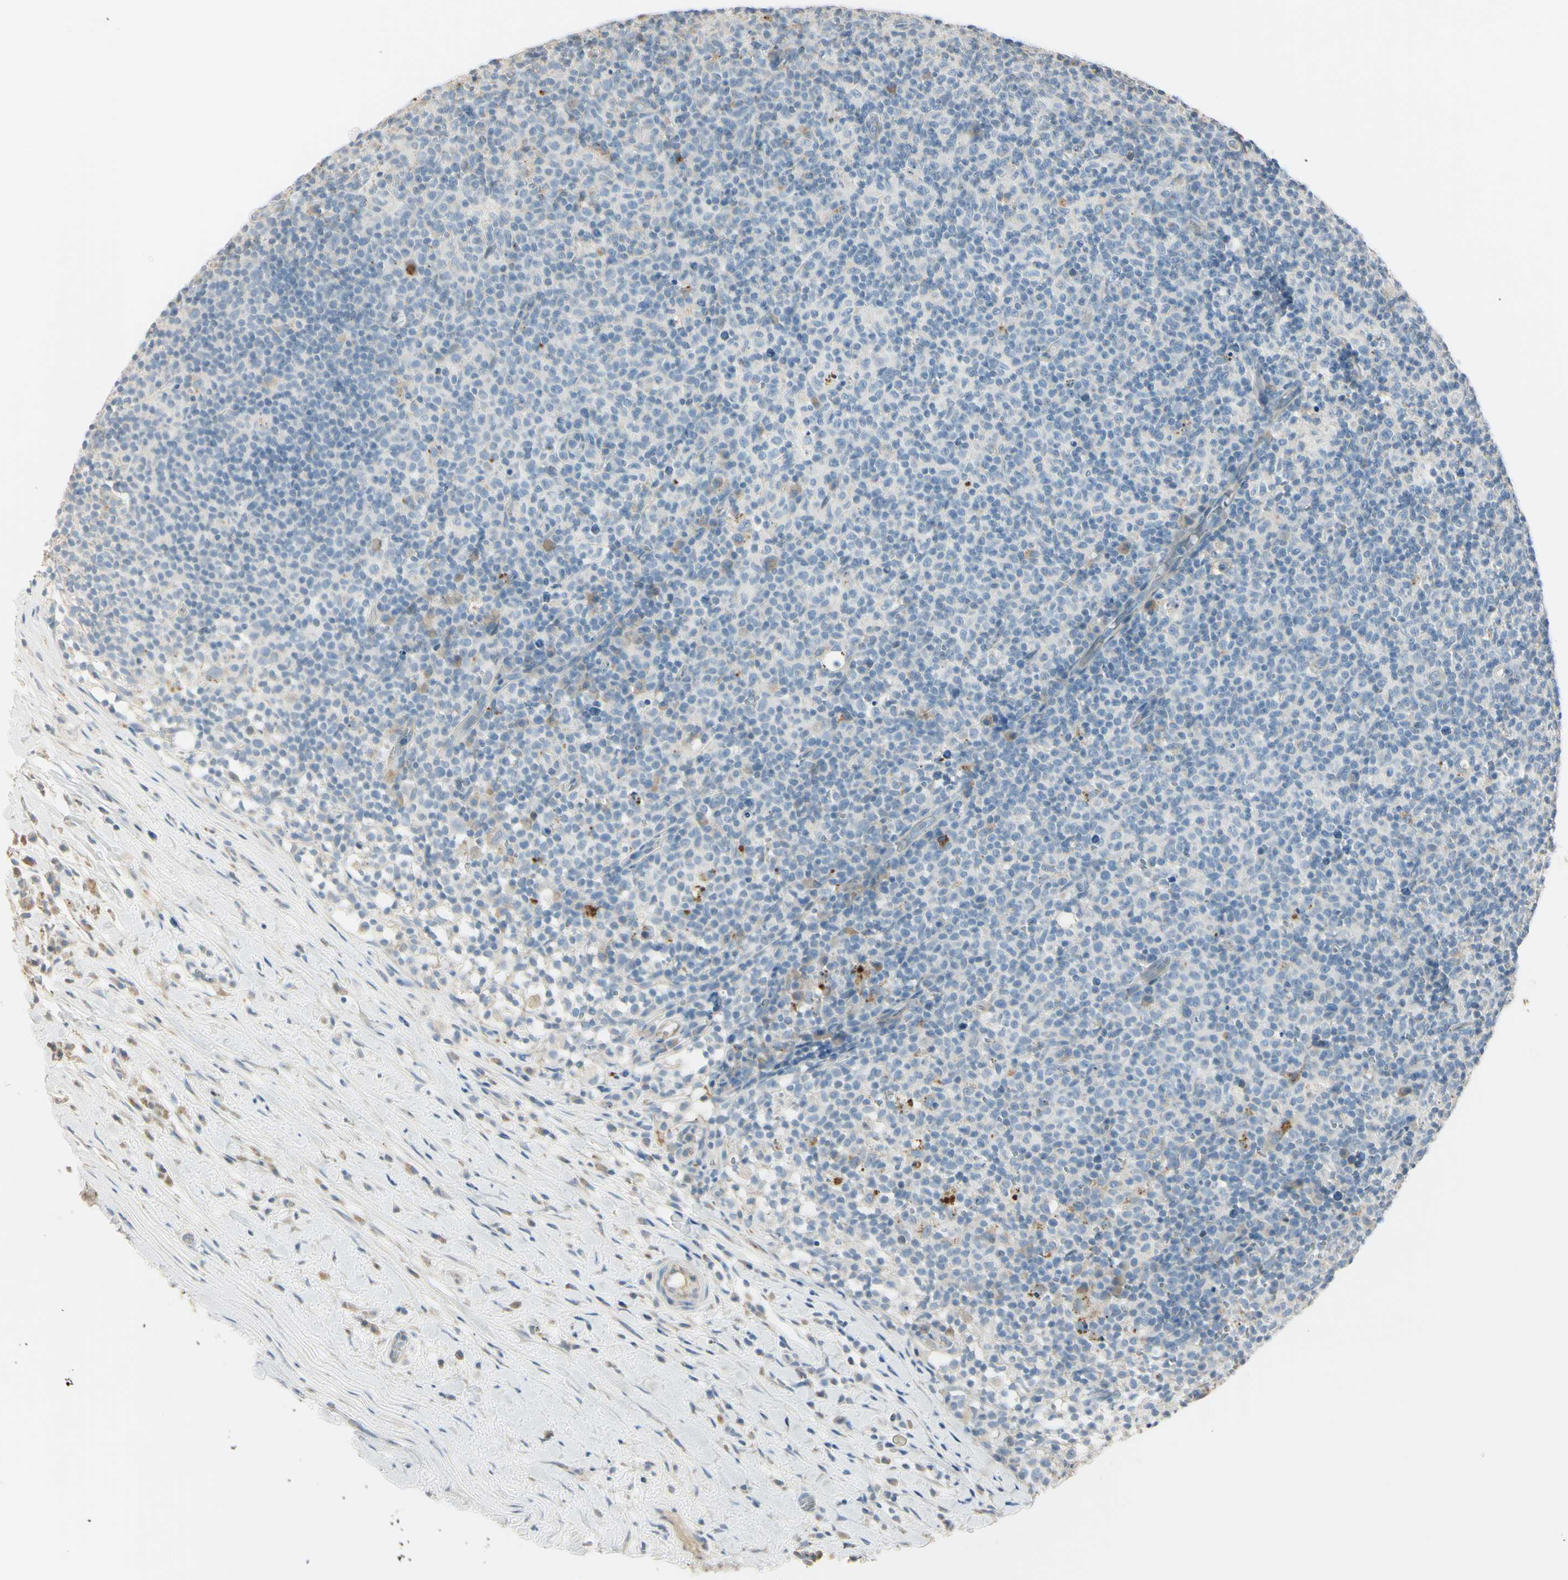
{"staining": {"intensity": "weak", "quantity": "<25%", "location": "cytoplasmic/membranous"}, "tissue": "lymph node", "cell_type": "Germinal center cells", "image_type": "normal", "snomed": [{"axis": "morphology", "description": "Normal tissue, NOS"}, {"axis": "morphology", "description": "Inflammation, NOS"}, {"axis": "topography", "description": "Lymph node"}], "caption": "IHC of benign human lymph node shows no staining in germinal center cells.", "gene": "ANGPTL1", "patient": {"sex": "male", "age": 55}}